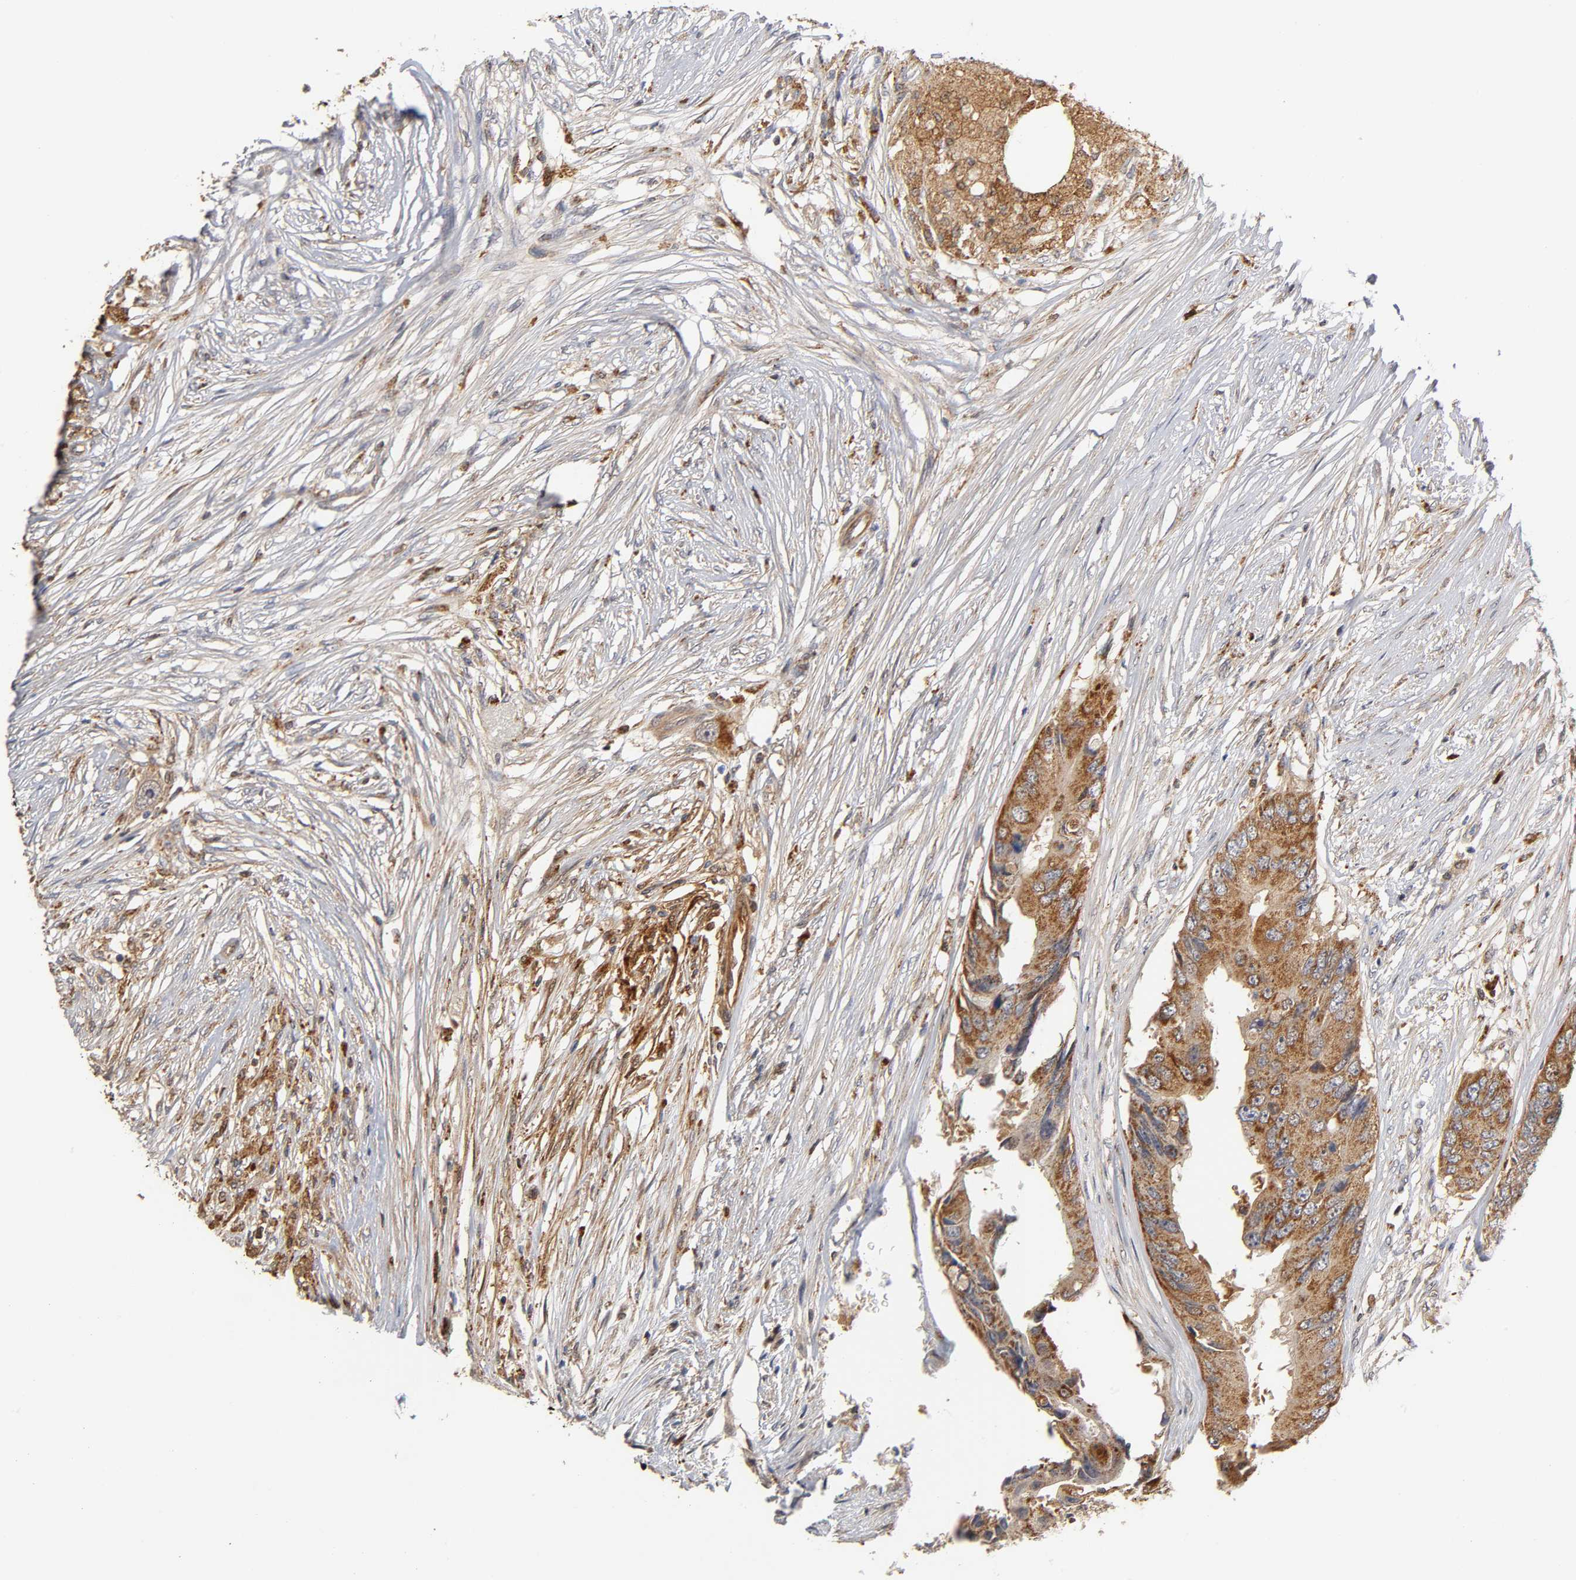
{"staining": {"intensity": "strong", "quantity": ">75%", "location": "cytoplasmic/membranous"}, "tissue": "colorectal cancer", "cell_type": "Tumor cells", "image_type": "cancer", "snomed": [{"axis": "morphology", "description": "Adenocarcinoma, NOS"}, {"axis": "topography", "description": "Colon"}], "caption": "Tumor cells demonstrate strong cytoplasmic/membranous staining in approximately >75% of cells in colorectal cancer.", "gene": "ISG15", "patient": {"sex": "male", "age": 71}}